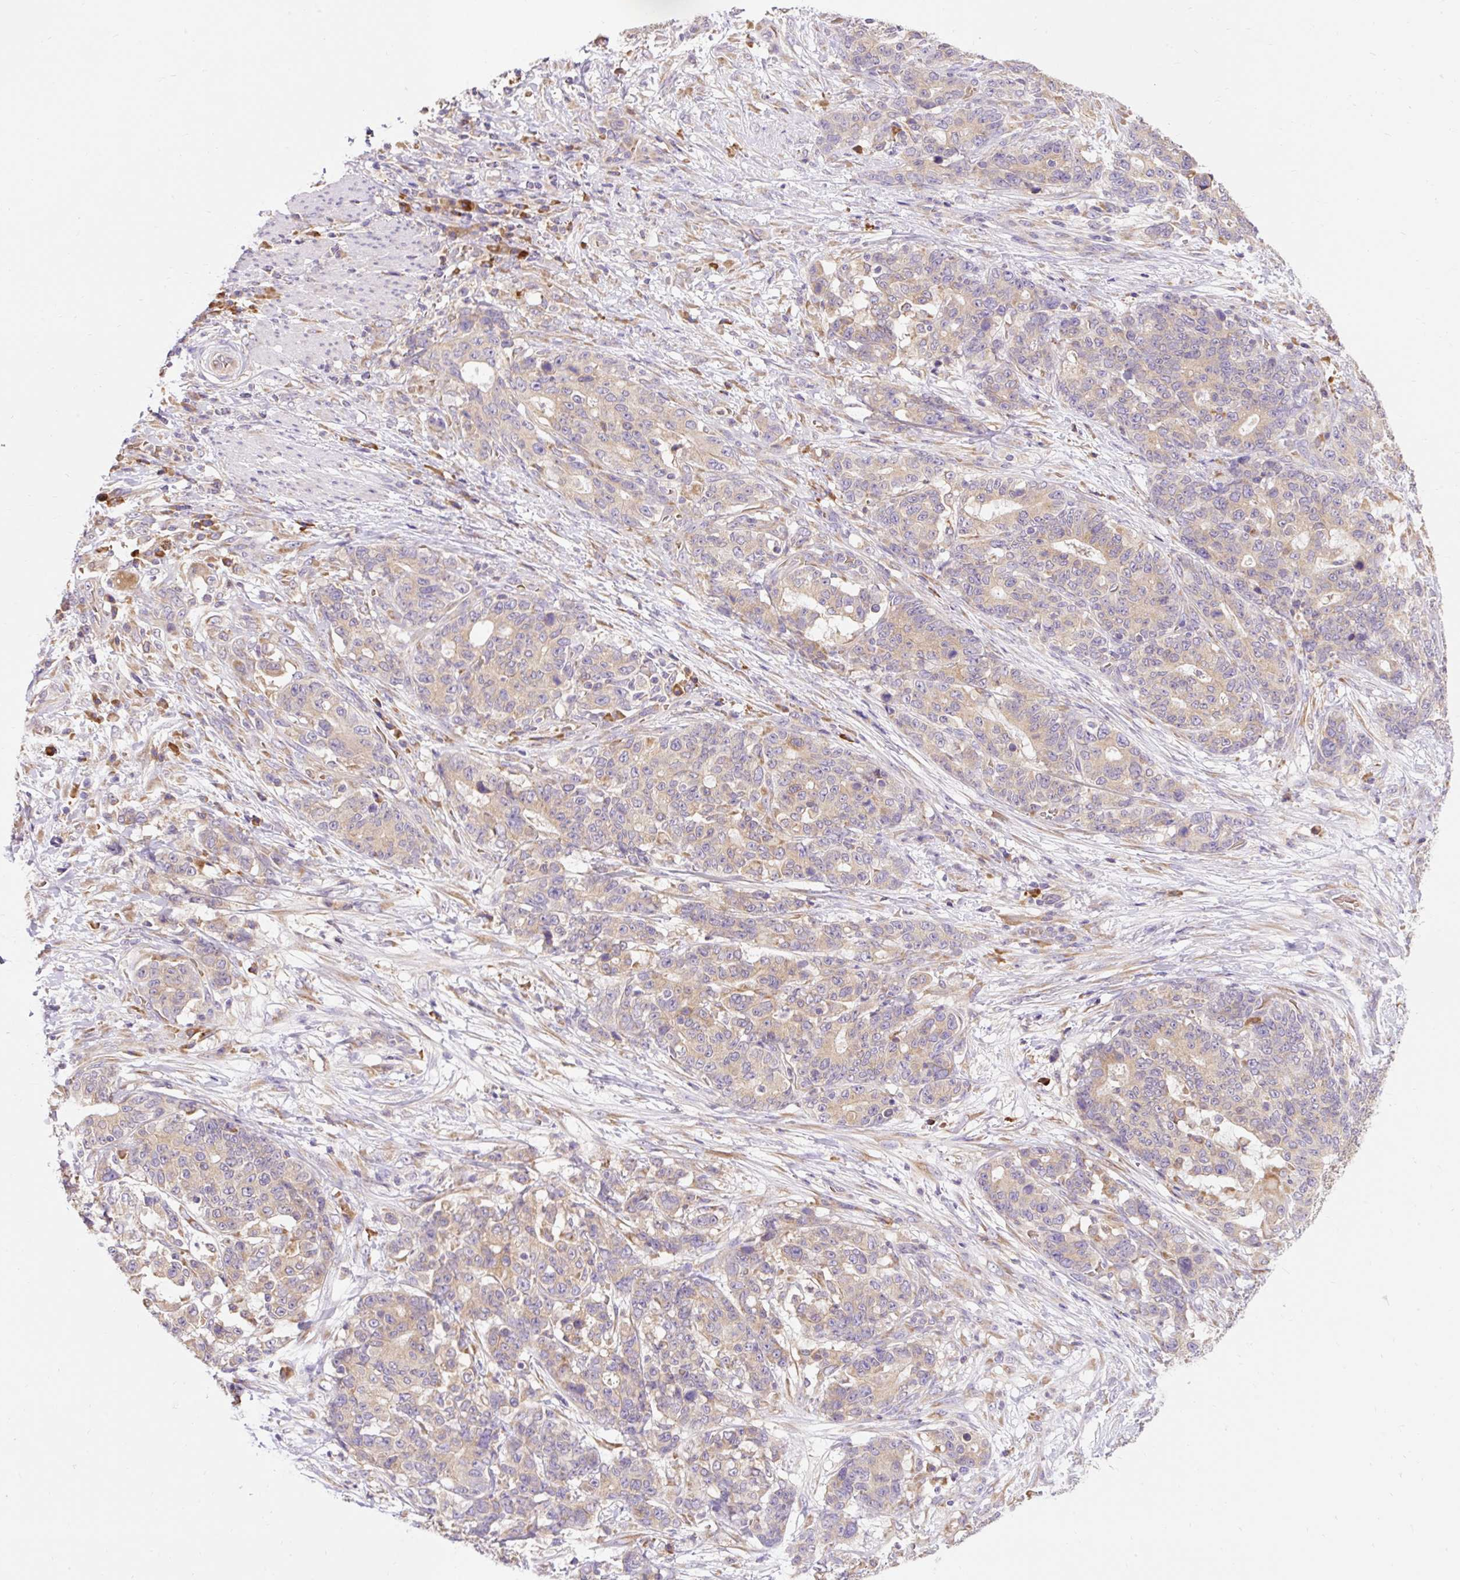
{"staining": {"intensity": "weak", "quantity": ">75%", "location": "cytoplasmic/membranous"}, "tissue": "stomach cancer", "cell_type": "Tumor cells", "image_type": "cancer", "snomed": [{"axis": "morphology", "description": "Normal tissue, NOS"}, {"axis": "morphology", "description": "Adenocarcinoma, NOS"}, {"axis": "topography", "description": "Stomach"}], "caption": "Tumor cells show low levels of weak cytoplasmic/membranous staining in about >75% of cells in human stomach cancer.", "gene": "SEC63", "patient": {"sex": "female", "age": 64}}